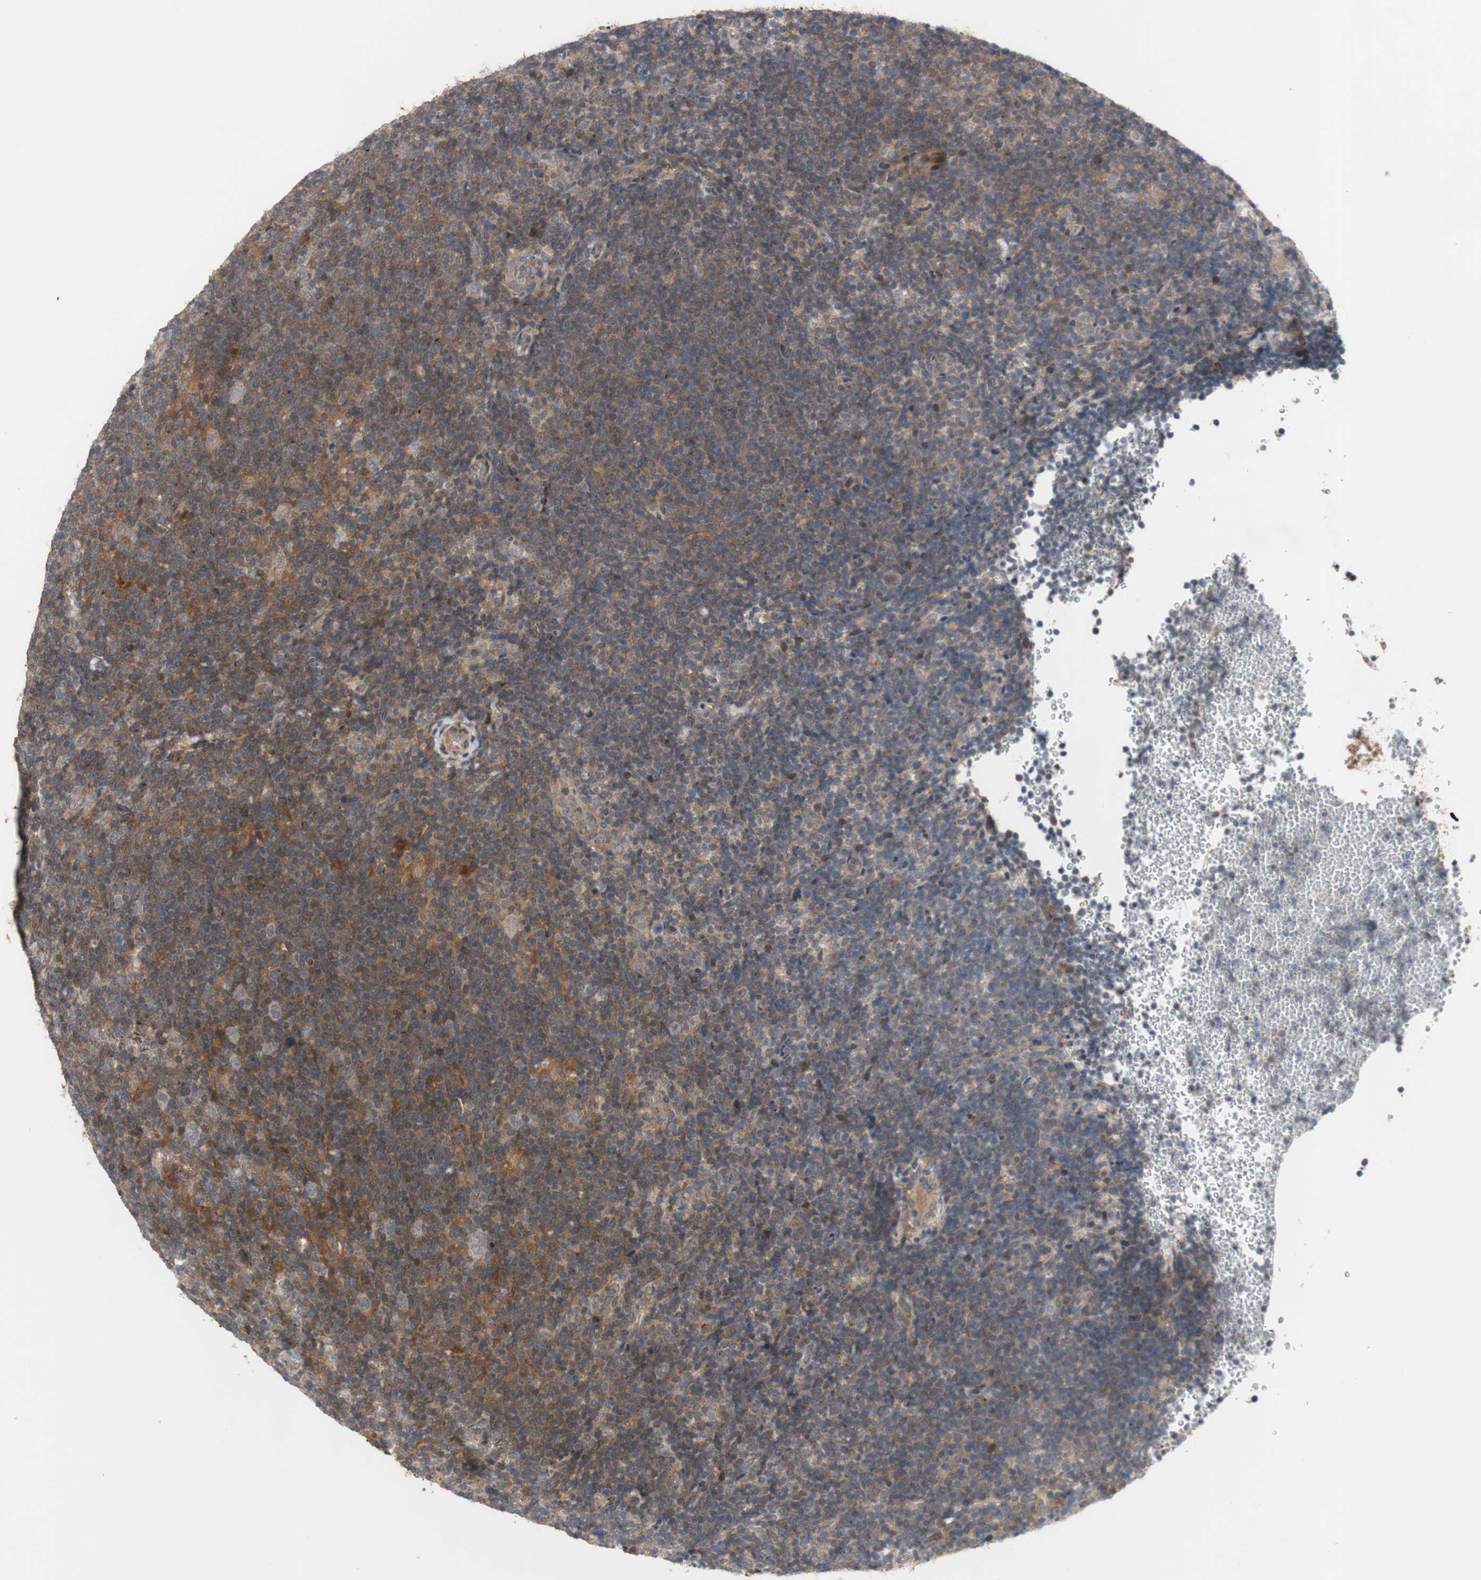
{"staining": {"intensity": "weak", "quantity": ">75%", "location": "cytoplasmic/membranous"}, "tissue": "lymphoma", "cell_type": "Tumor cells", "image_type": "cancer", "snomed": [{"axis": "morphology", "description": "Hodgkin's disease, NOS"}, {"axis": "topography", "description": "Lymph node"}], "caption": "Immunohistochemistry of human Hodgkin's disease exhibits low levels of weak cytoplasmic/membranous staining in approximately >75% of tumor cells.", "gene": "OAZ1", "patient": {"sex": "female", "age": 57}}